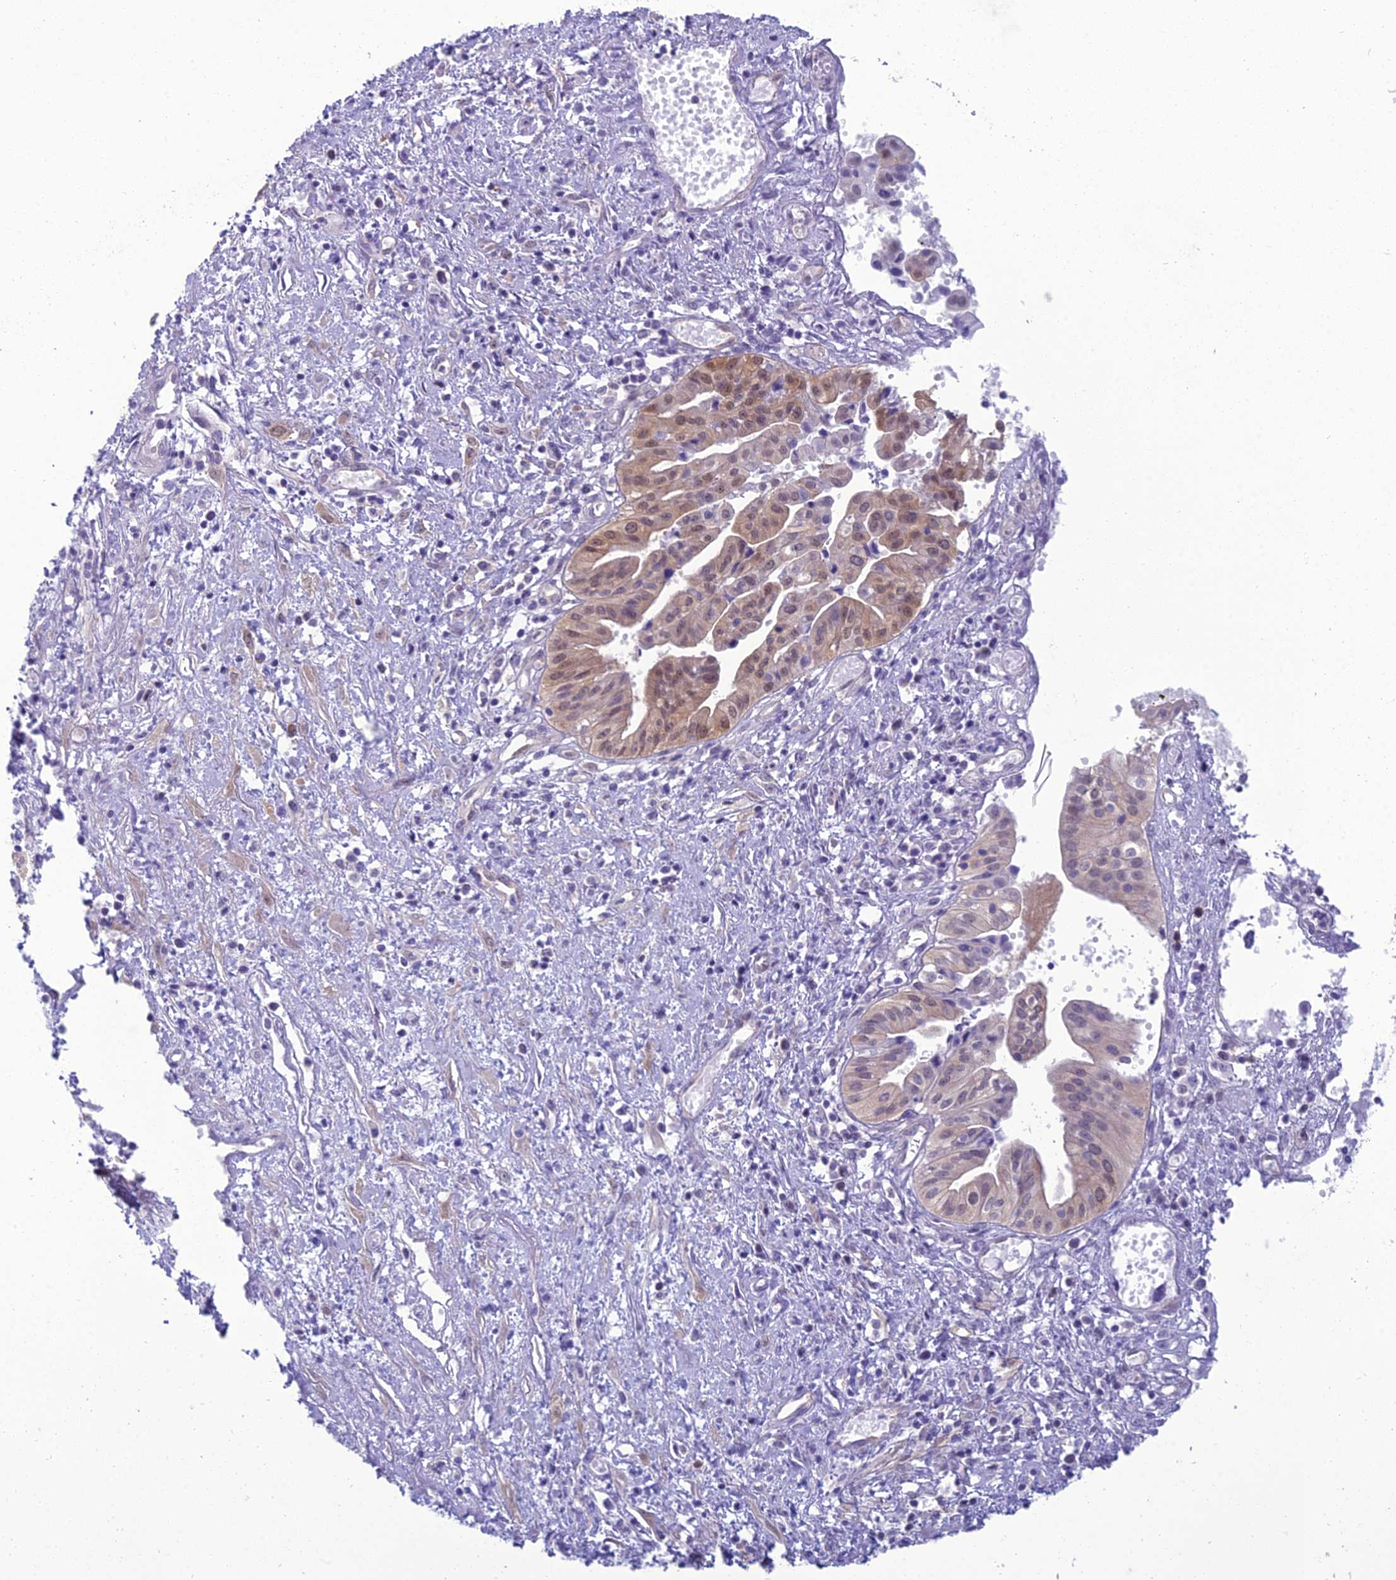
{"staining": {"intensity": "moderate", "quantity": "25%-75%", "location": "cytoplasmic/membranous,nuclear"}, "tissue": "pancreatic cancer", "cell_type": "Tumor cells", "image_type": "cancer", "snomed": [{"axis": "morphology", "description": "Adenocarcinoma, NOS"}, {"axis": "topography", "description": "Pancreas"}], "caption": "Immunohistochemical staining of human pancreatic adenocarcinoma exhibits moderate cytoplasmic/membranous and nuclear protein positivity in approximately 25%-75% of tumor cells.", "gene": "GNPNAT1", "patient": {"sex": "female", "age": 50}}